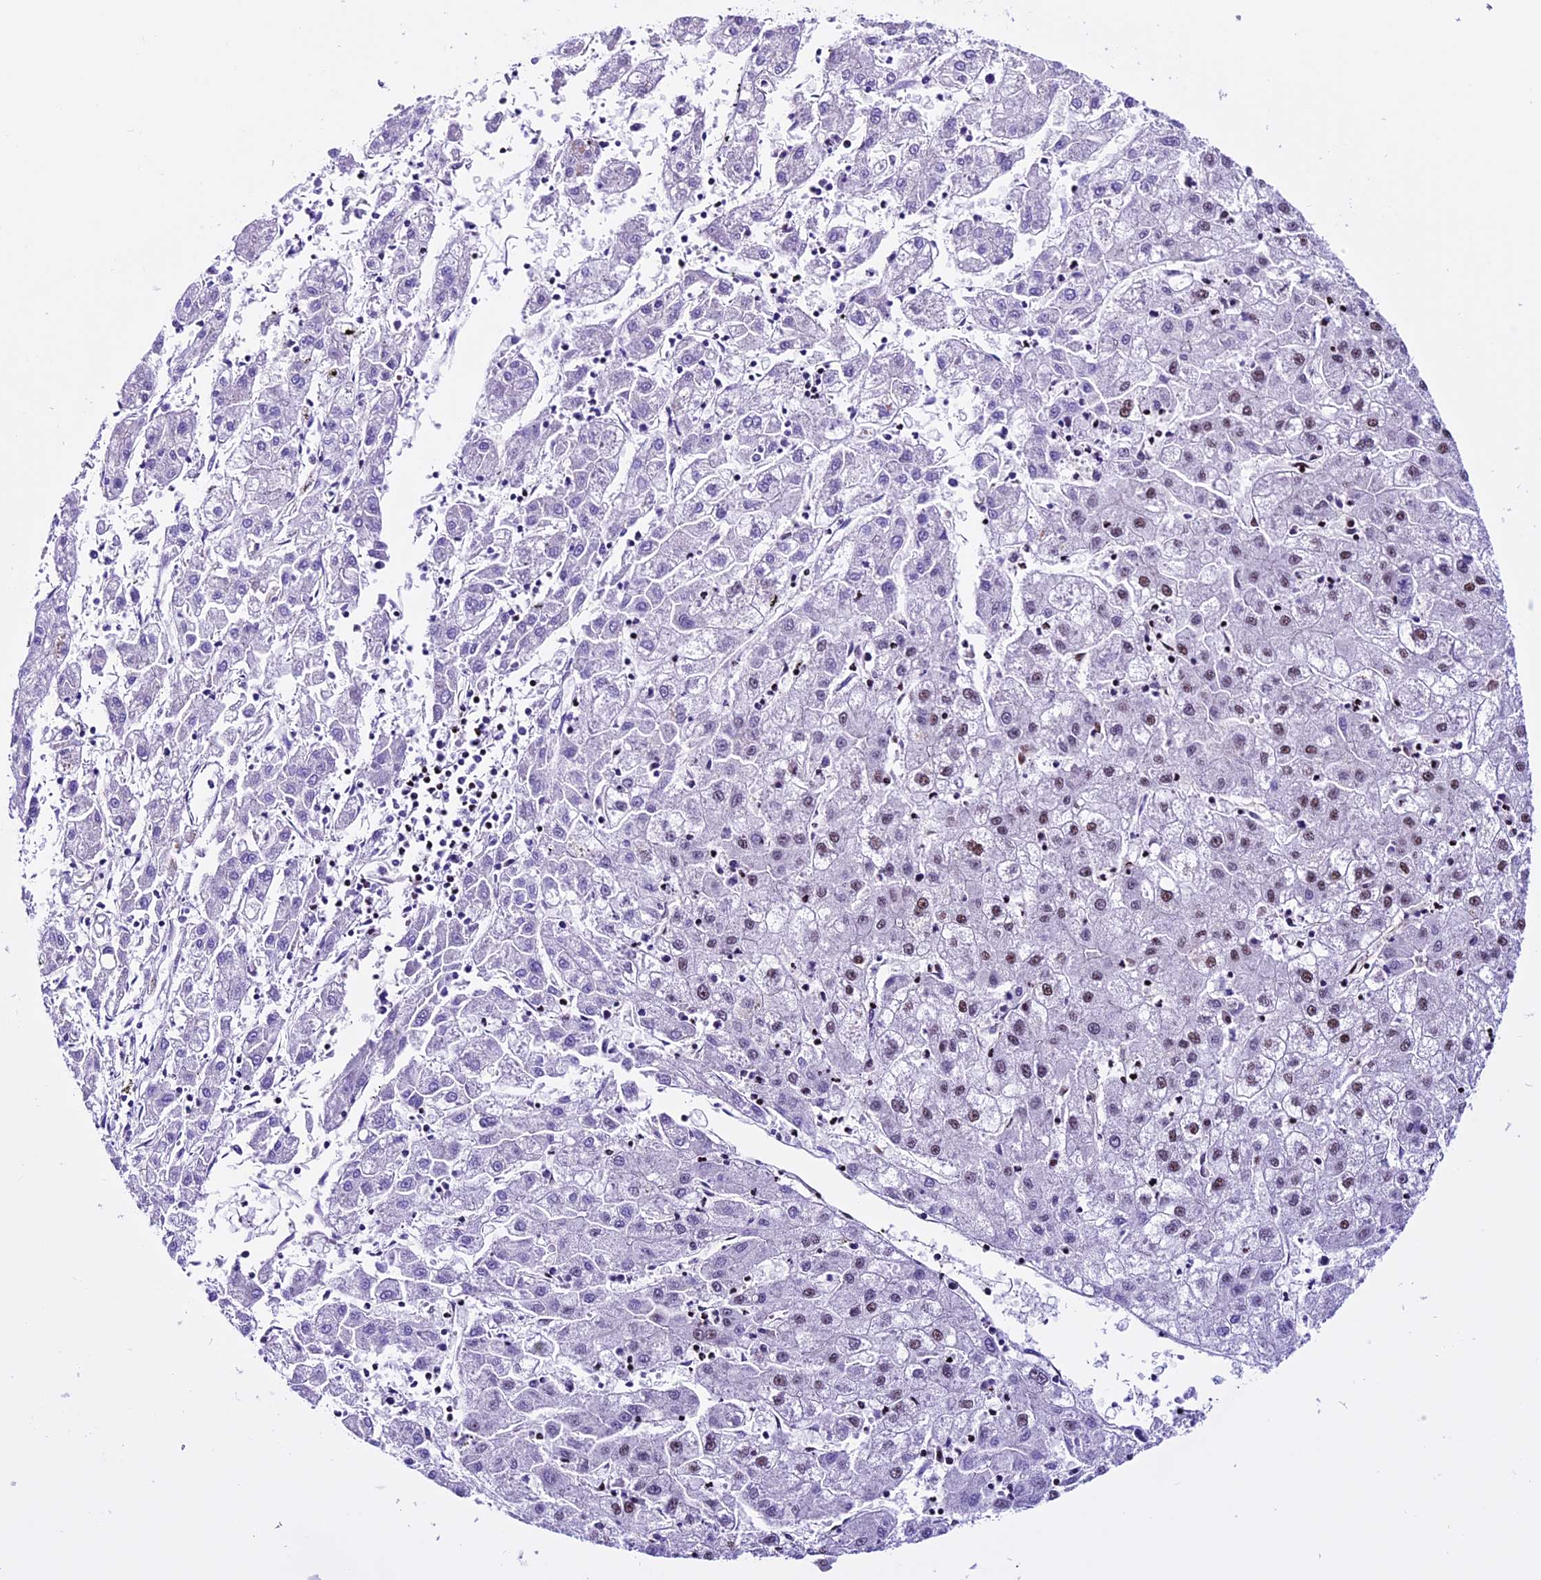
{"staining": {"intensity": "weak", "quantity": "<25%", "location": "nuclear"}, "tissue": "liver cancer", "cell_type": "Tumor cells", "image_type": "cancer", "snomed": [{"axis": "morphology", "description": "Carcinoma, Hepatocellular, NOS"}, {"axis": "topography", "description": "Liver"}], "caption": "This image is of liver hepatocellular carcinoma stained with immunohistochemistry to label a protein in brown with the nuclei are counter-stained blue. There is no expression in tumor cells.", "gene": "RINL", "patient": {"sex": "male", "age": 72}}